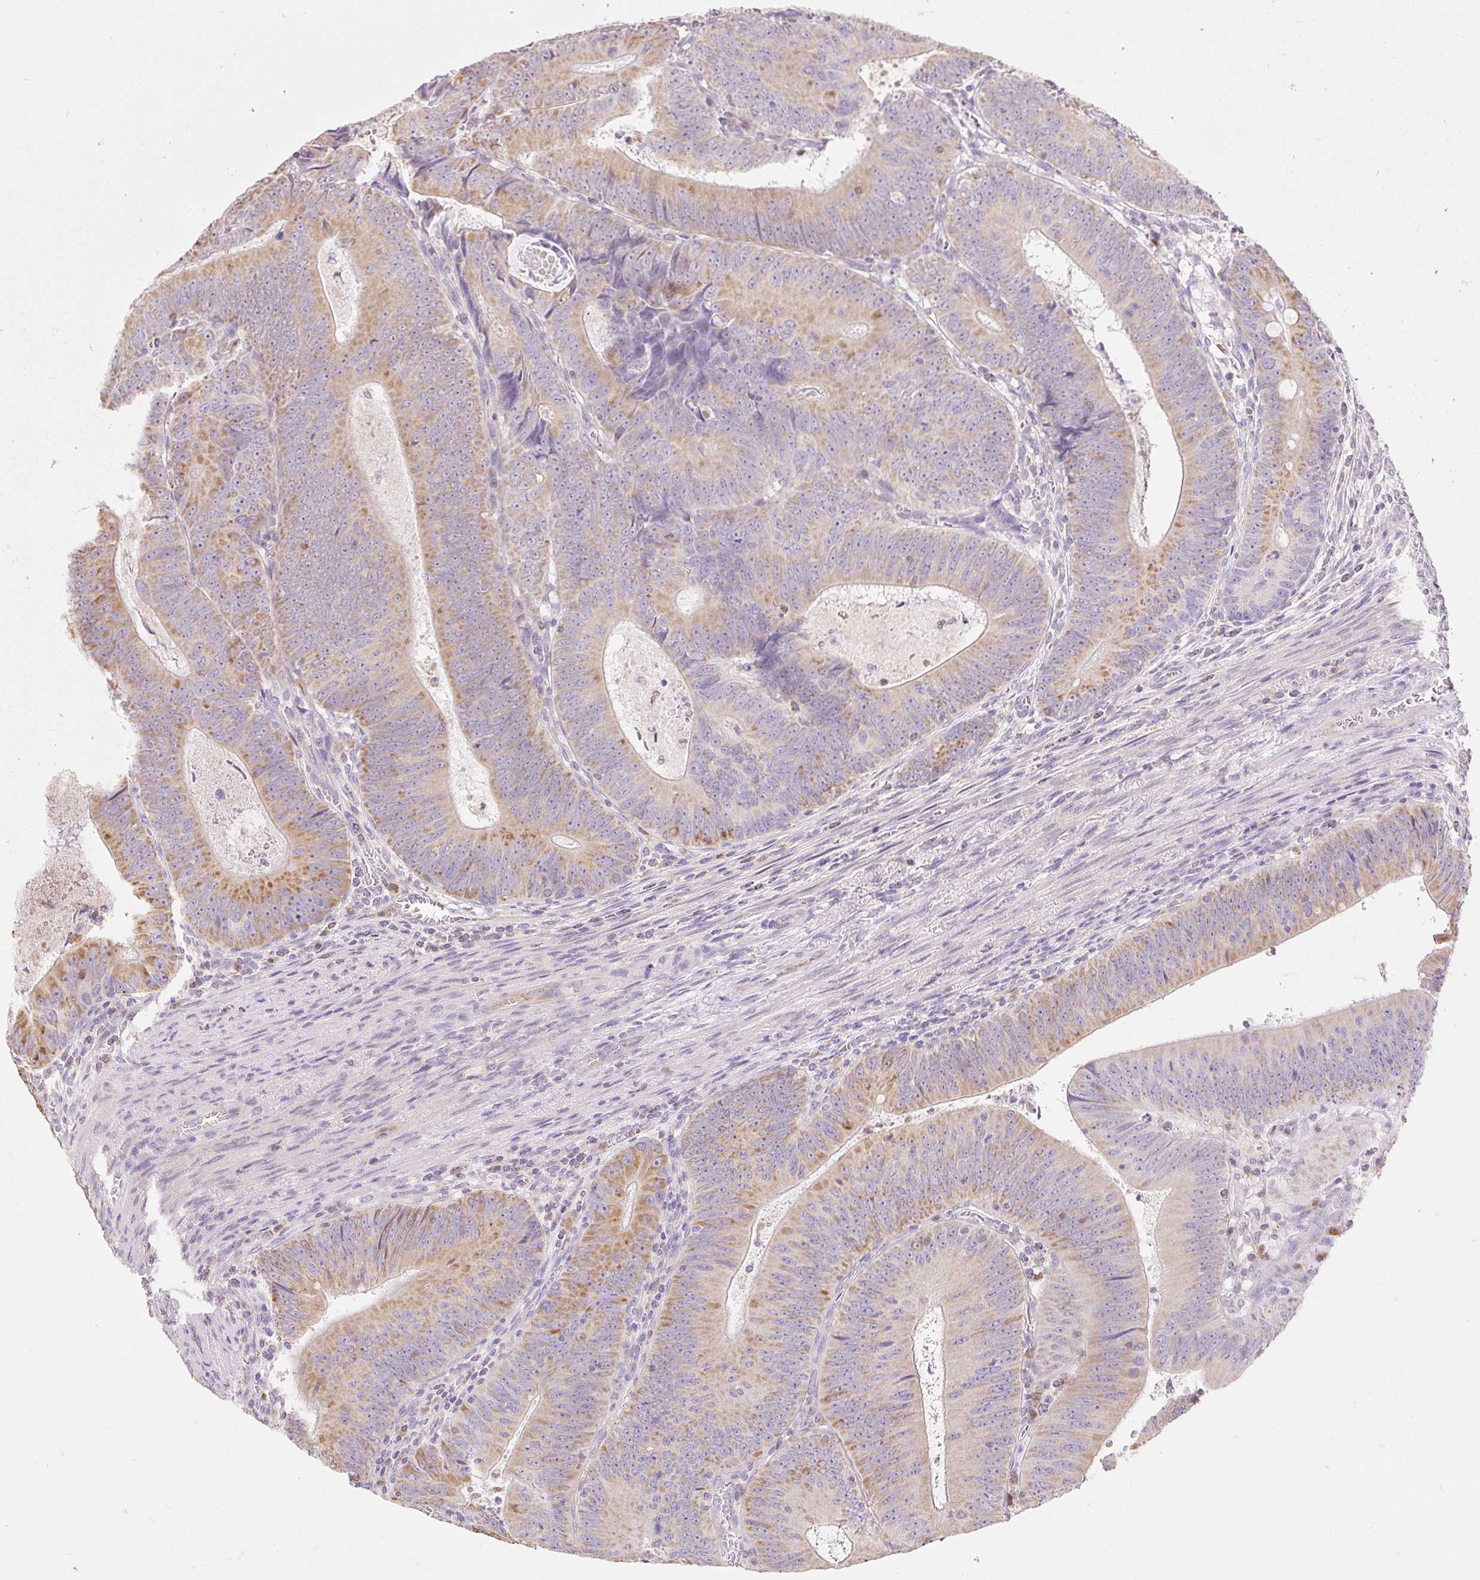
{"staining": {"intensity": "moderate", "quantity": ">75%", "location": "cytoplasmic/membranous"}, "tissue": "colorectal cancer", "cell_type": "Tumor cells", "image_type": "cancer", "snomed": [{"axis": "morphology", "description": "Adenocarcinoma, NOS"}, {"axis": "topography", "description": "Rectum"}], "caption": "DAB (3,3'-diaminobenzidine) immunohistochemical staining of human colorectal cancer (adenocarcinoma) exhibits moderate cytoplasmic/membranous protein positivity in approximately >75% of tumor cells.", "gene": "DHX35", "patient": {"sex": "female", "age": 72}}